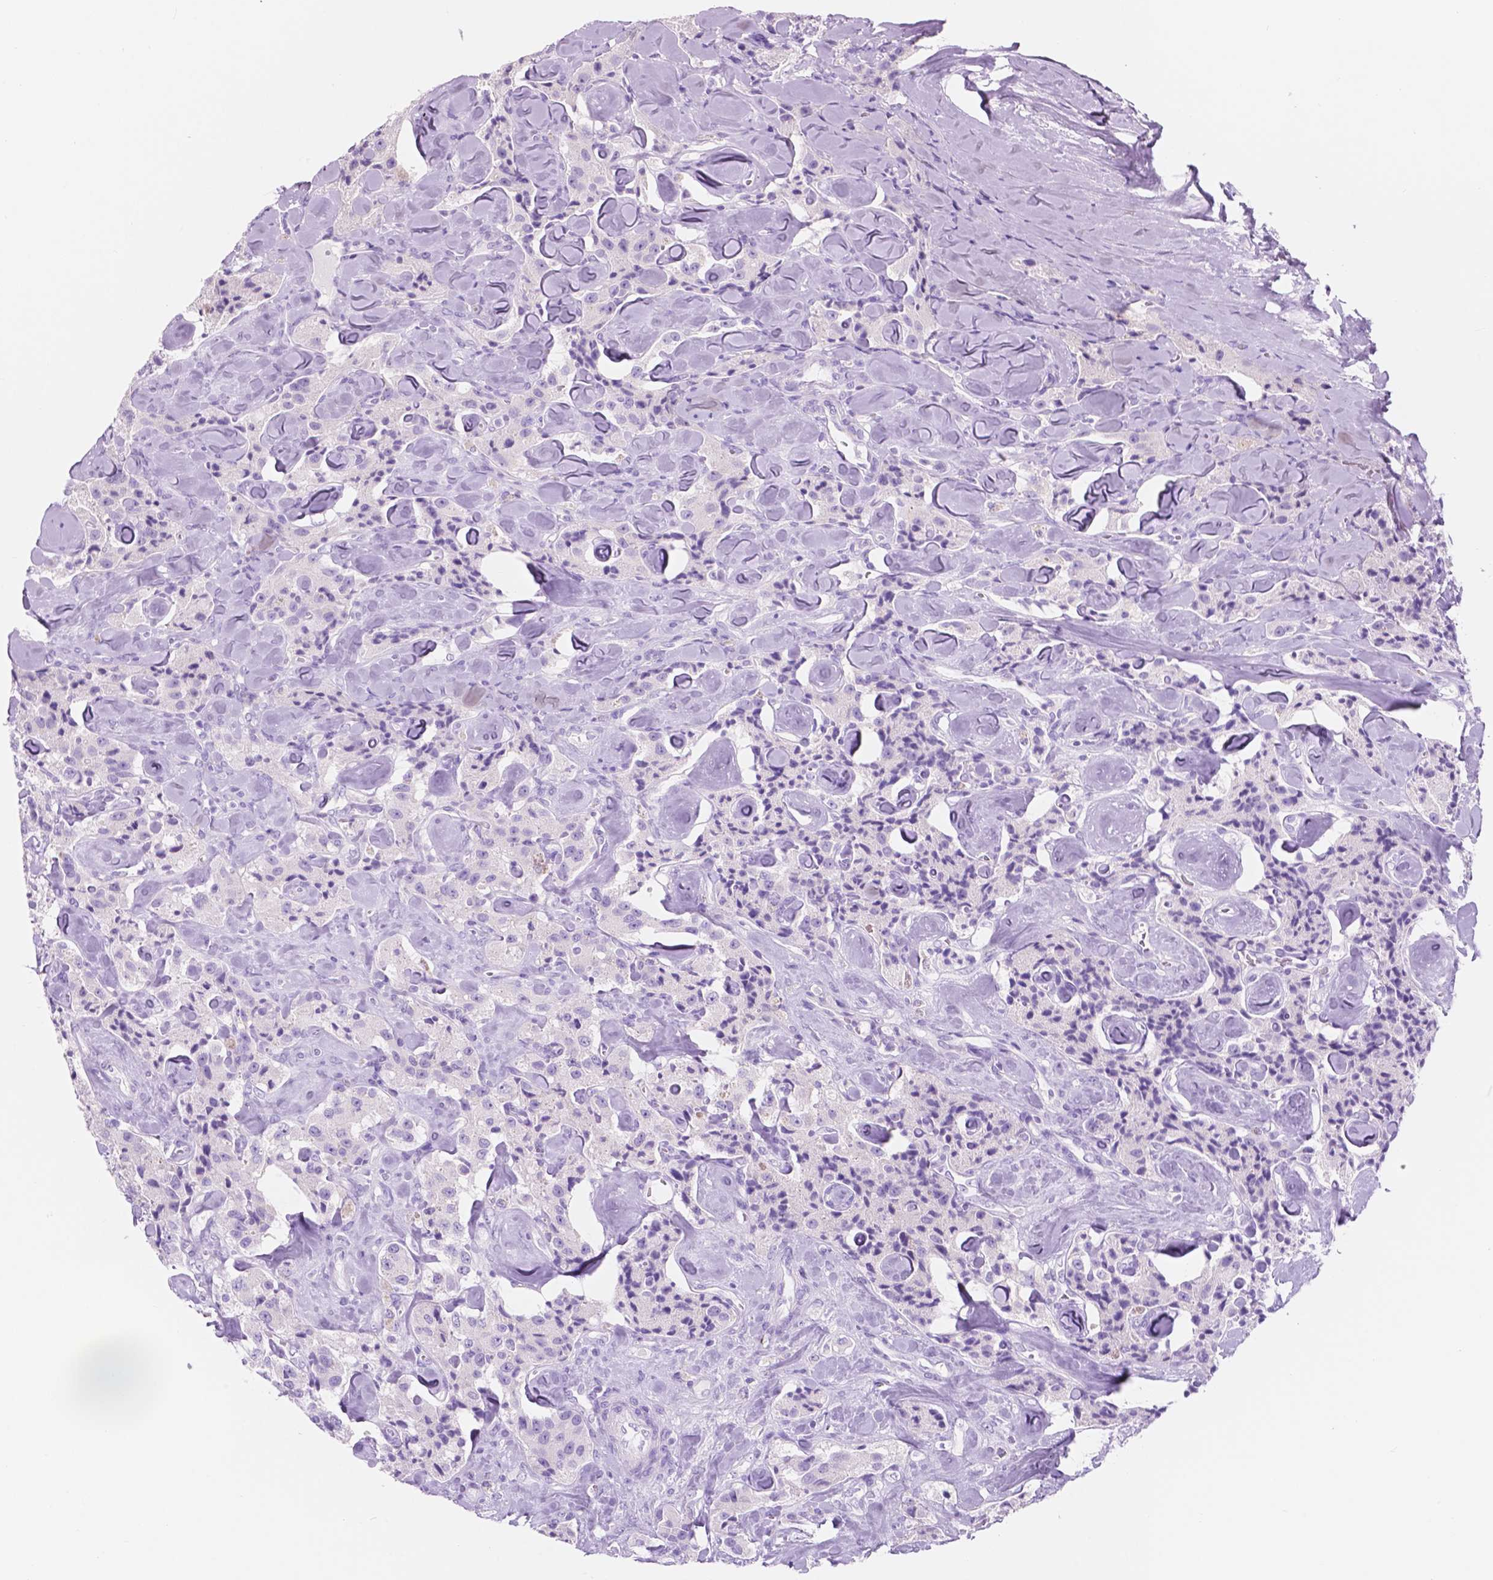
{"staining": {"intensity": "negative", "quantity": "none", "location": "none"}, "tissue": "carcinoid", "cell_type": "Tumor cells", "image_type": "cancer", "snomed": [{"axis": "morphology", "description": "Carcinoid, malignant, NOS"}, {"axis": "topography", "description": "Pancreas"}], "caption": "Carcinoid (malignant) was stained to show a protein in brown. There is no significant staining in tumor cells.", "gene": "CUZD1", "patient": {"sex": "male", "age": 41}}